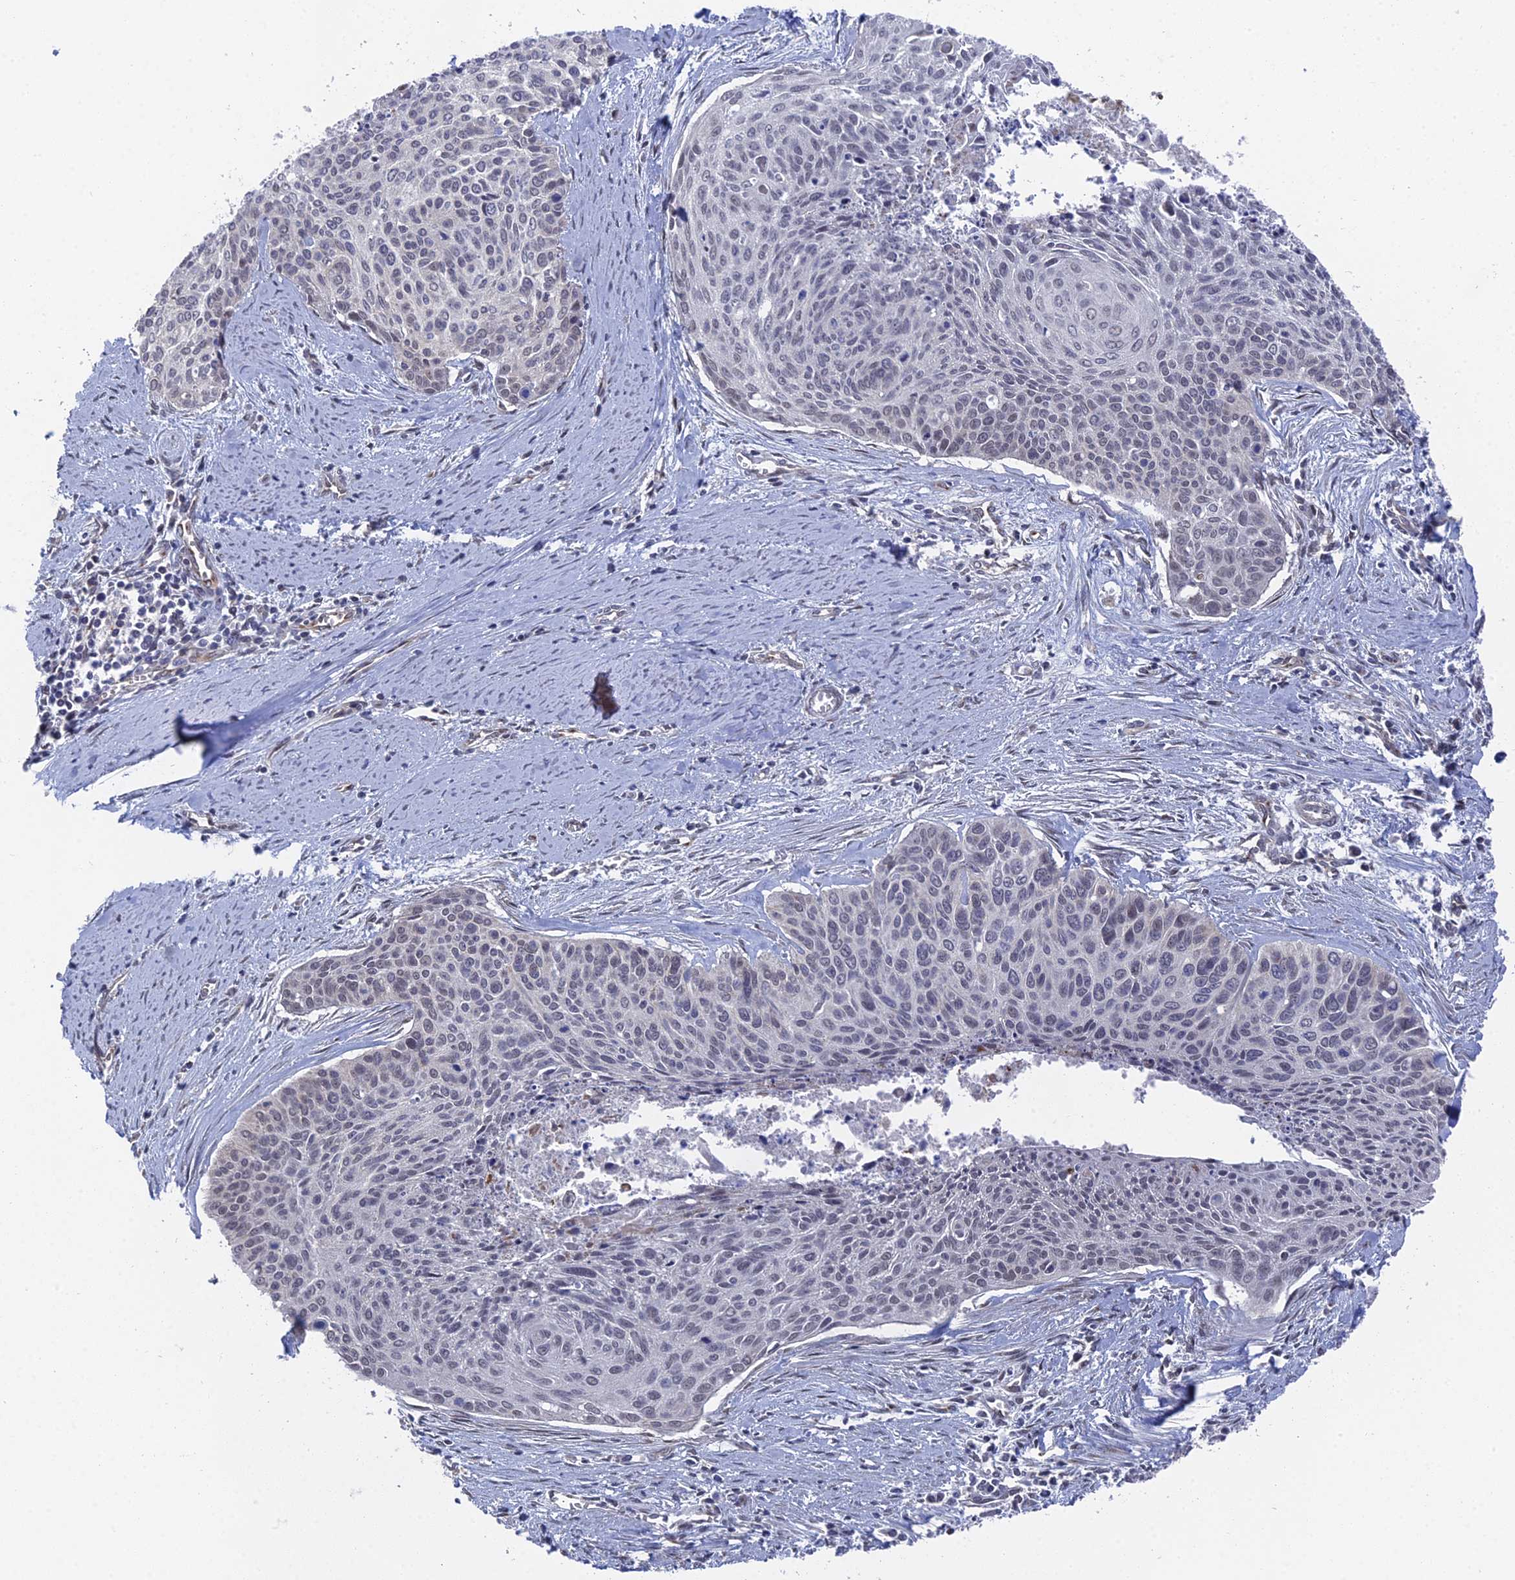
{"staining": {"intensity": "weak", "quantity": "25%-75%", "location": "nuclear"}, "tissue": "cervical cancer", "cell_type": "Tumor cells", "image_type": "cancer", "snomed": [{"axis": "morphology", "description": "Squamous cell carcinoma, NOS"}, {"axis": "topography", "description": "Cervix"}], "caption": "Tumor cells show low levels of weak nuclear positivity in approximately 25%-75% of cells in cervical cancer (squamous cell carcinoma).", "gene": "FHIP2A", "patient": {"sex": "female", "age": 55}}